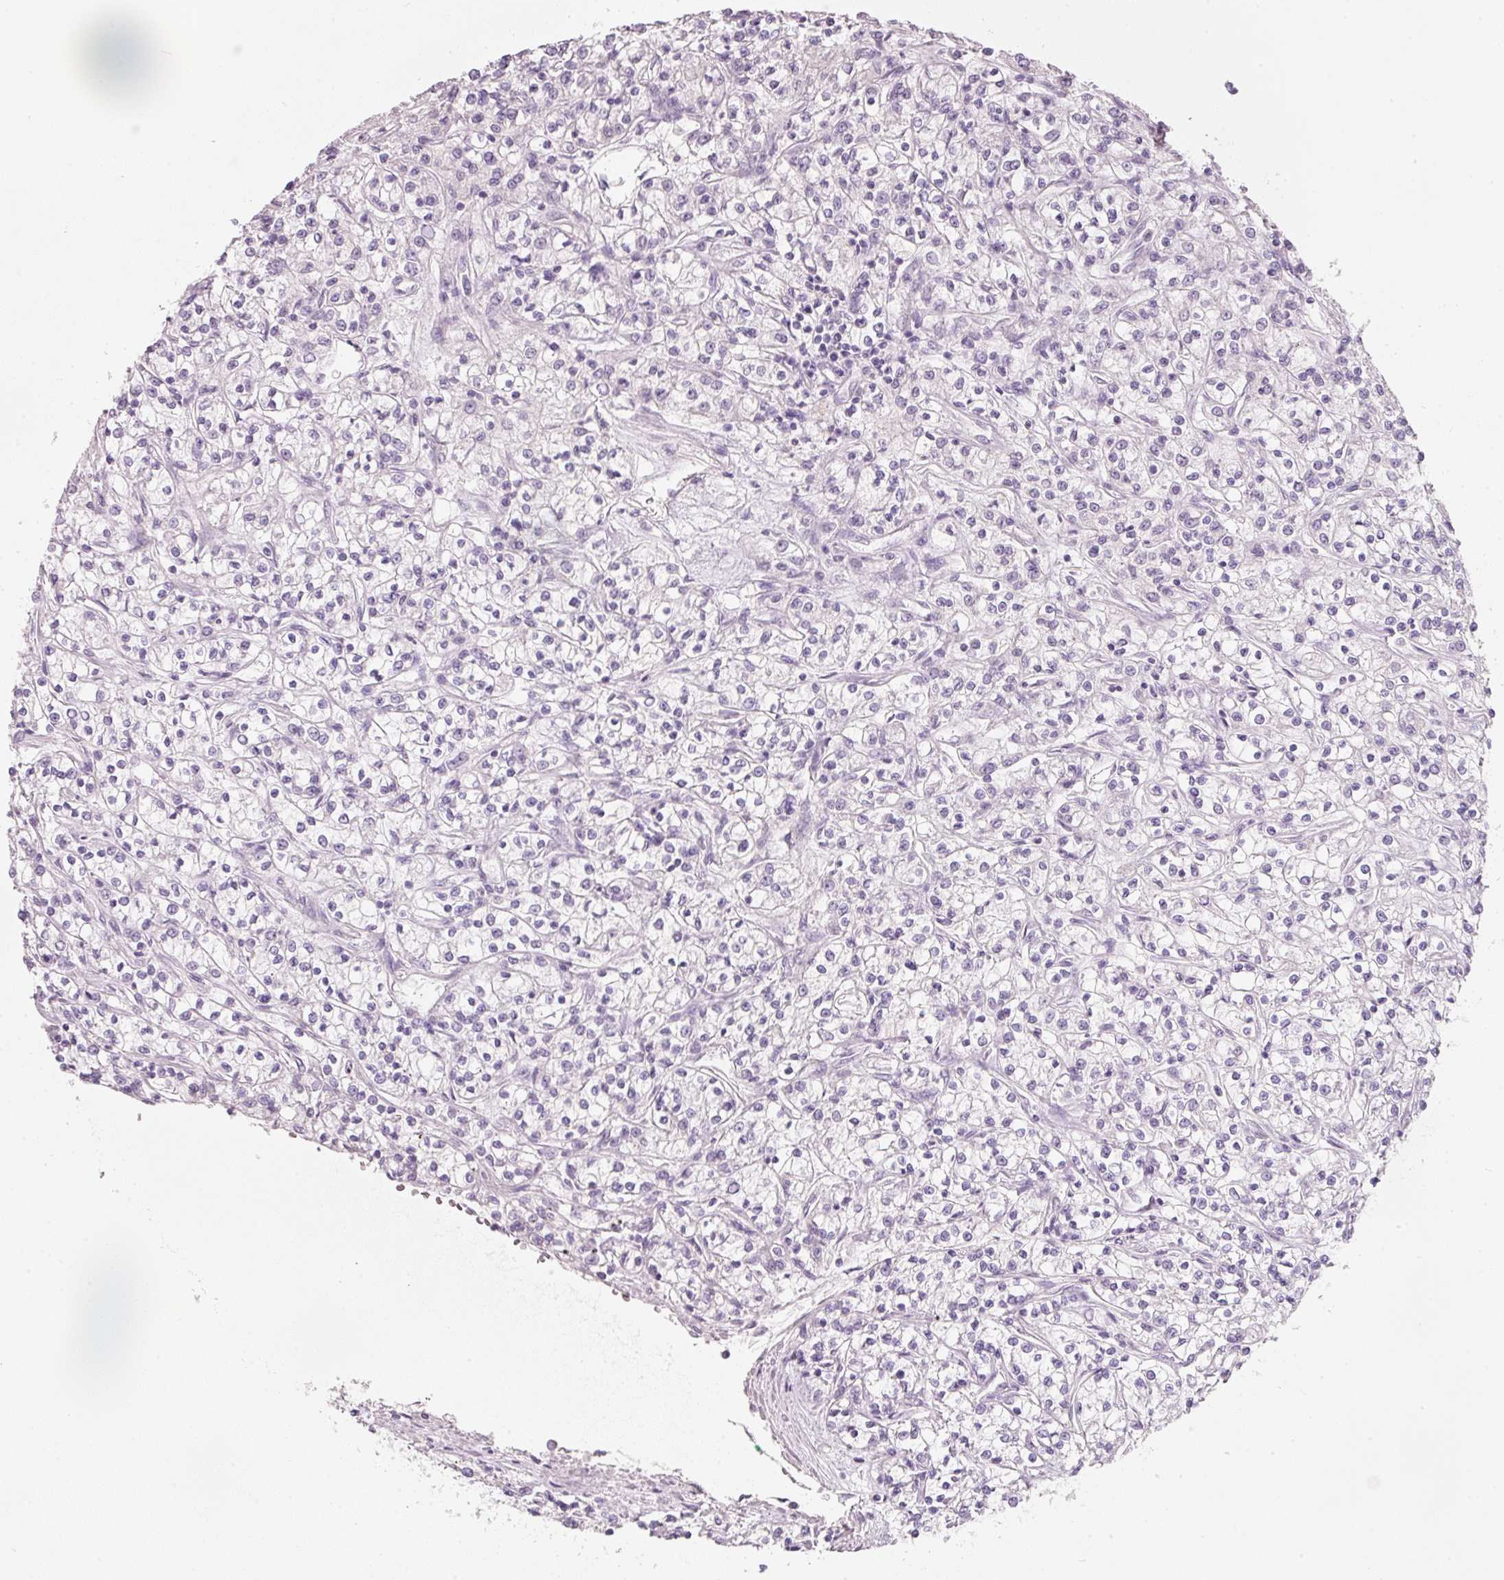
{"staining": {"intensity": "negative", "quantity": "none", "location": "none"}, "tissue": "renal cancer", "cell_type": "Tumor cells", "image_type": "cancer", "snomed": [{"axis": "morphology", "description": "Adenocarcinoma, NOS"}, {"axis": "topography", "description": "Kidney"}], "caption": "Immunohistochemistry (IHC) photomicrograph of neoplastic tissue: human adenocarcinoma (renal) stained with DAB (3,3'-diaminobenzidine) exhibits no significant protein staining in tumor cells.", "gene": "ENSG00000206549", "patient": {"sex": "female", "age": 59}}